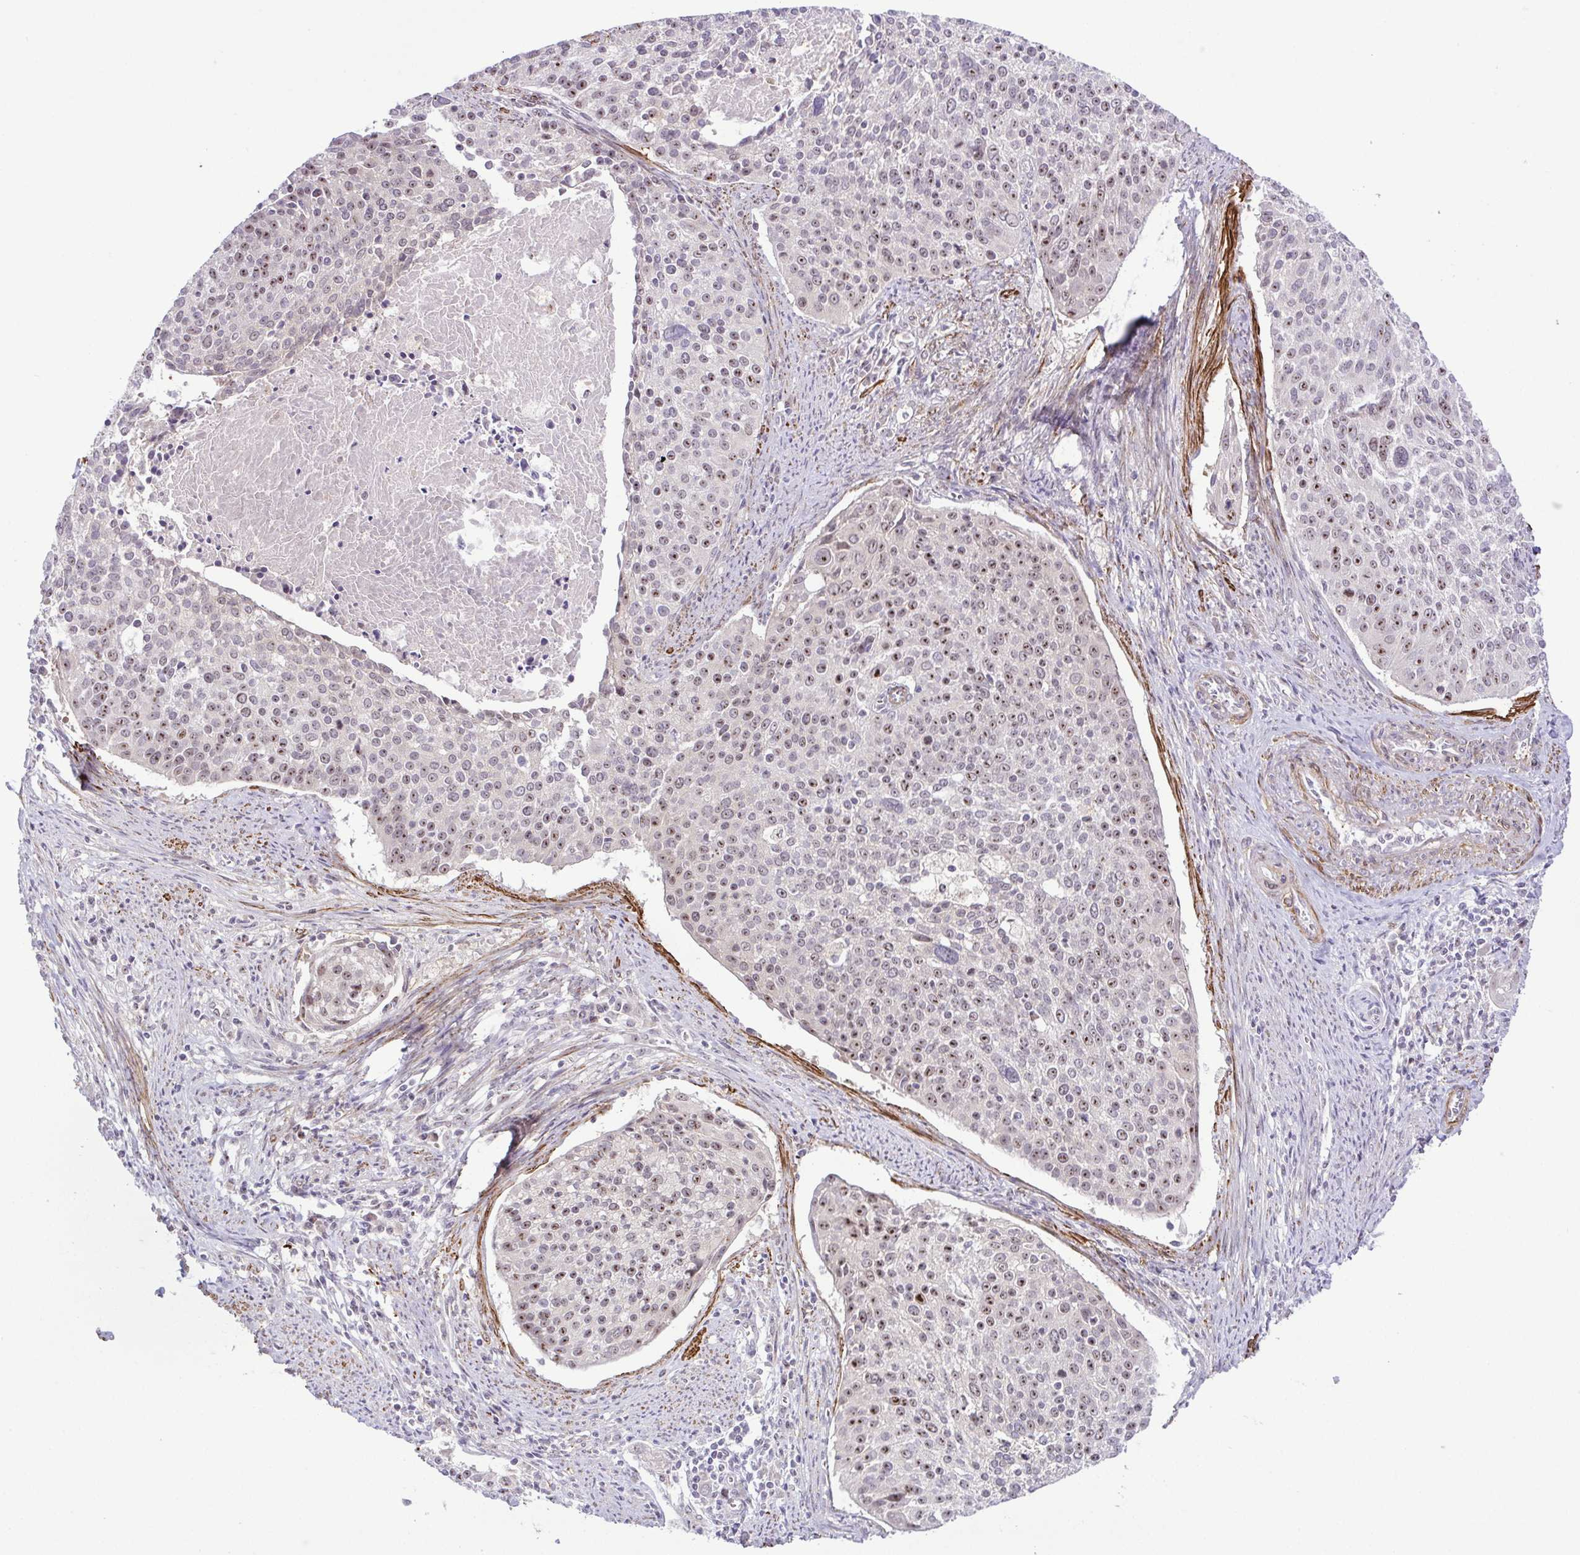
{"staining": {"intensity": "moderate", "quantity": "25%-75%", "location": "nuclear"}, "tissue": "cervical cancer", "cell_type": "Tumor cells", "image_type": "cancer", "snomed": [{"axis": "morphology", "description": "Squamous cell carcinoma, NOS"}, {"axis": "topography", "description": "Cervix"}], "caption": "This is an image of IHC staining of cervical cancer (squamous cell carcinoma), which shows moderate positivity in the nuclear of tumor cells.", "gene": "RSL24D1", "patient": {"sex": "female", "age": 39}}